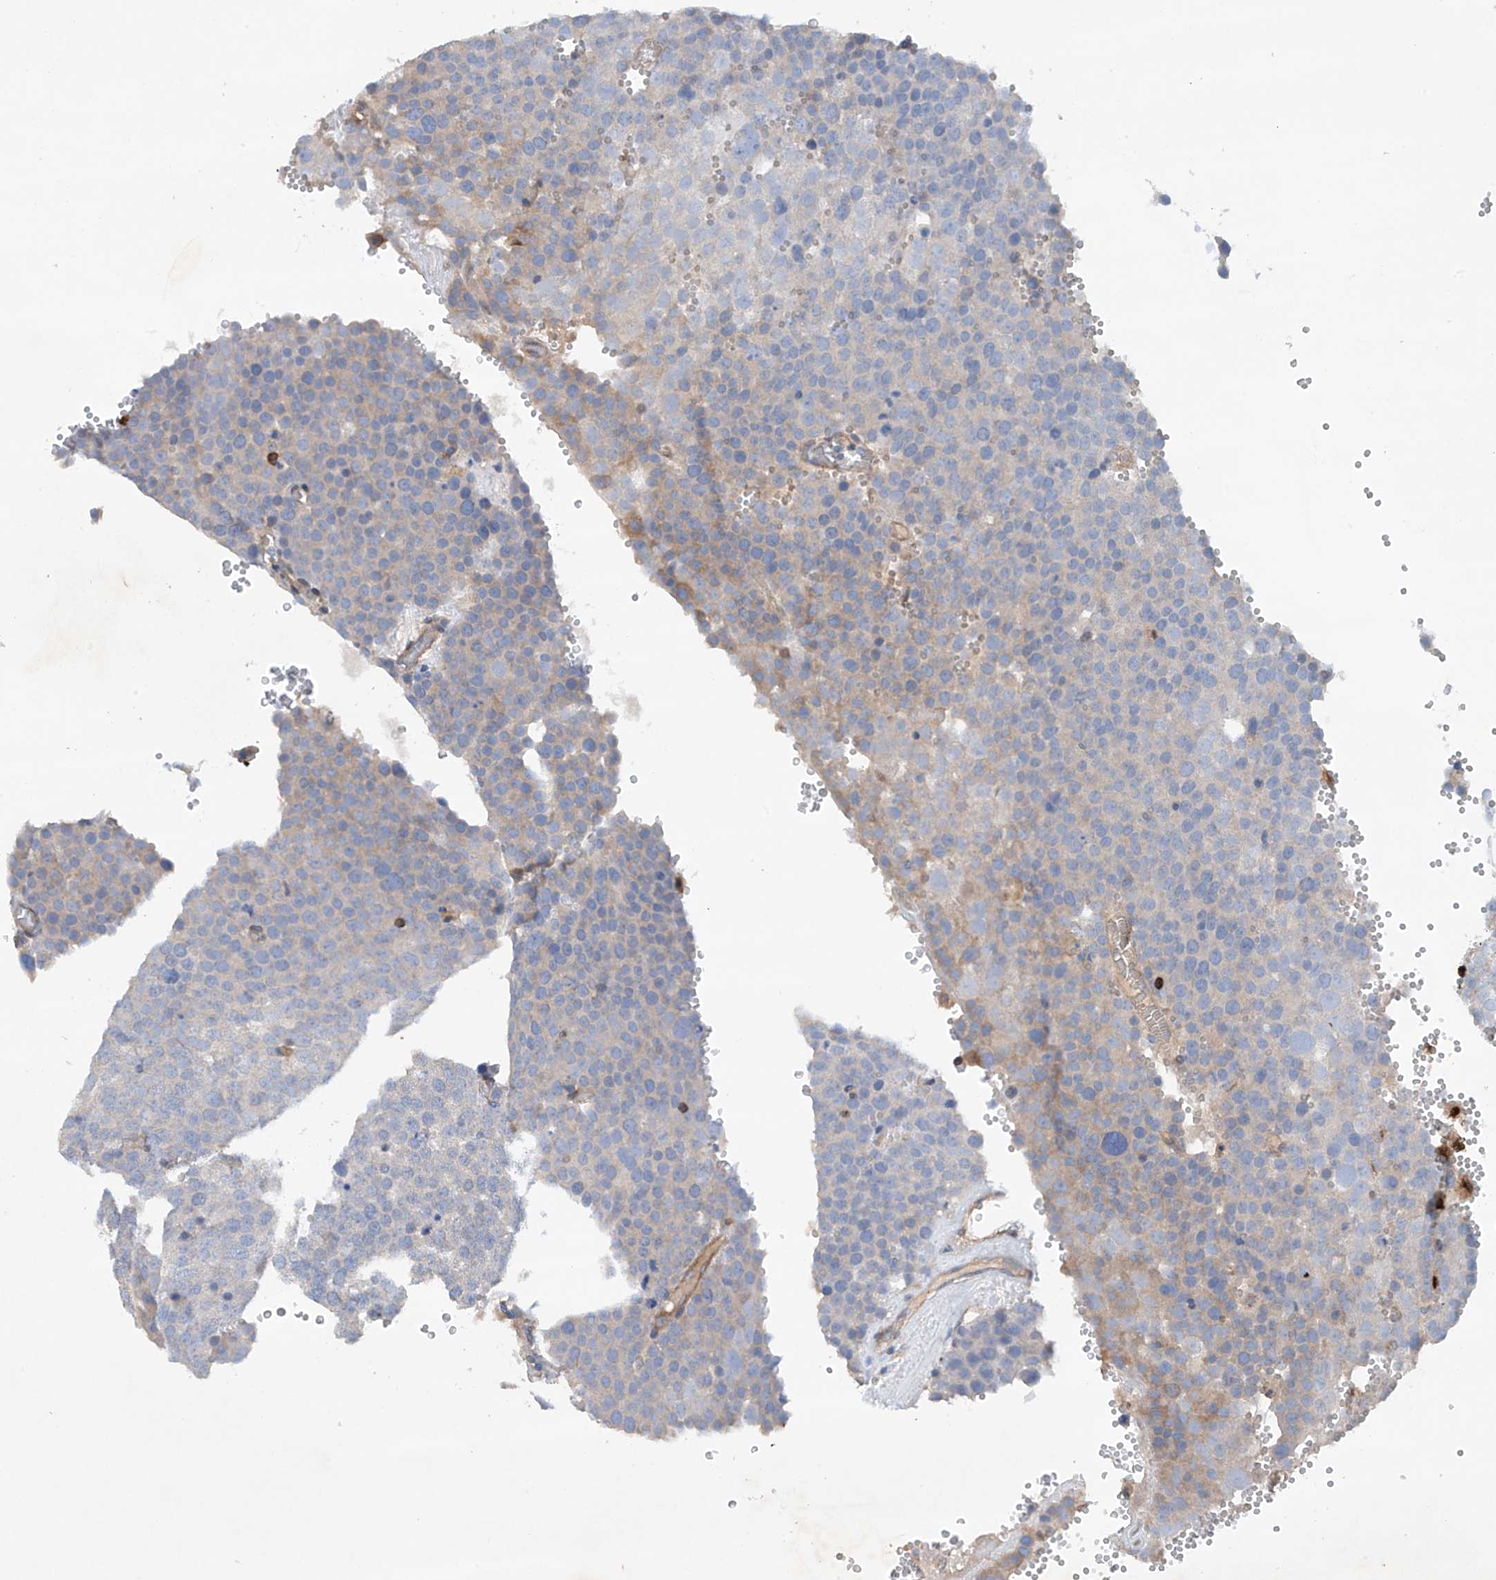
{"staining": {"intensity": "negative", "quantity": "none", "location": "none"}, "tissue": "testis cancer", "cell_type": "Tumor cells", "image_type": "cancer", "snomed": [{"axis": "morphology", "description": "Seminoma, NOS"}, {"axis": "topography", "description": "Testis"}], "caption": "Tumor cells show no significant positivity in seminoma (testis).", "gene": "PHACTR2", "patient": {"sex": "male", "age": 71}}